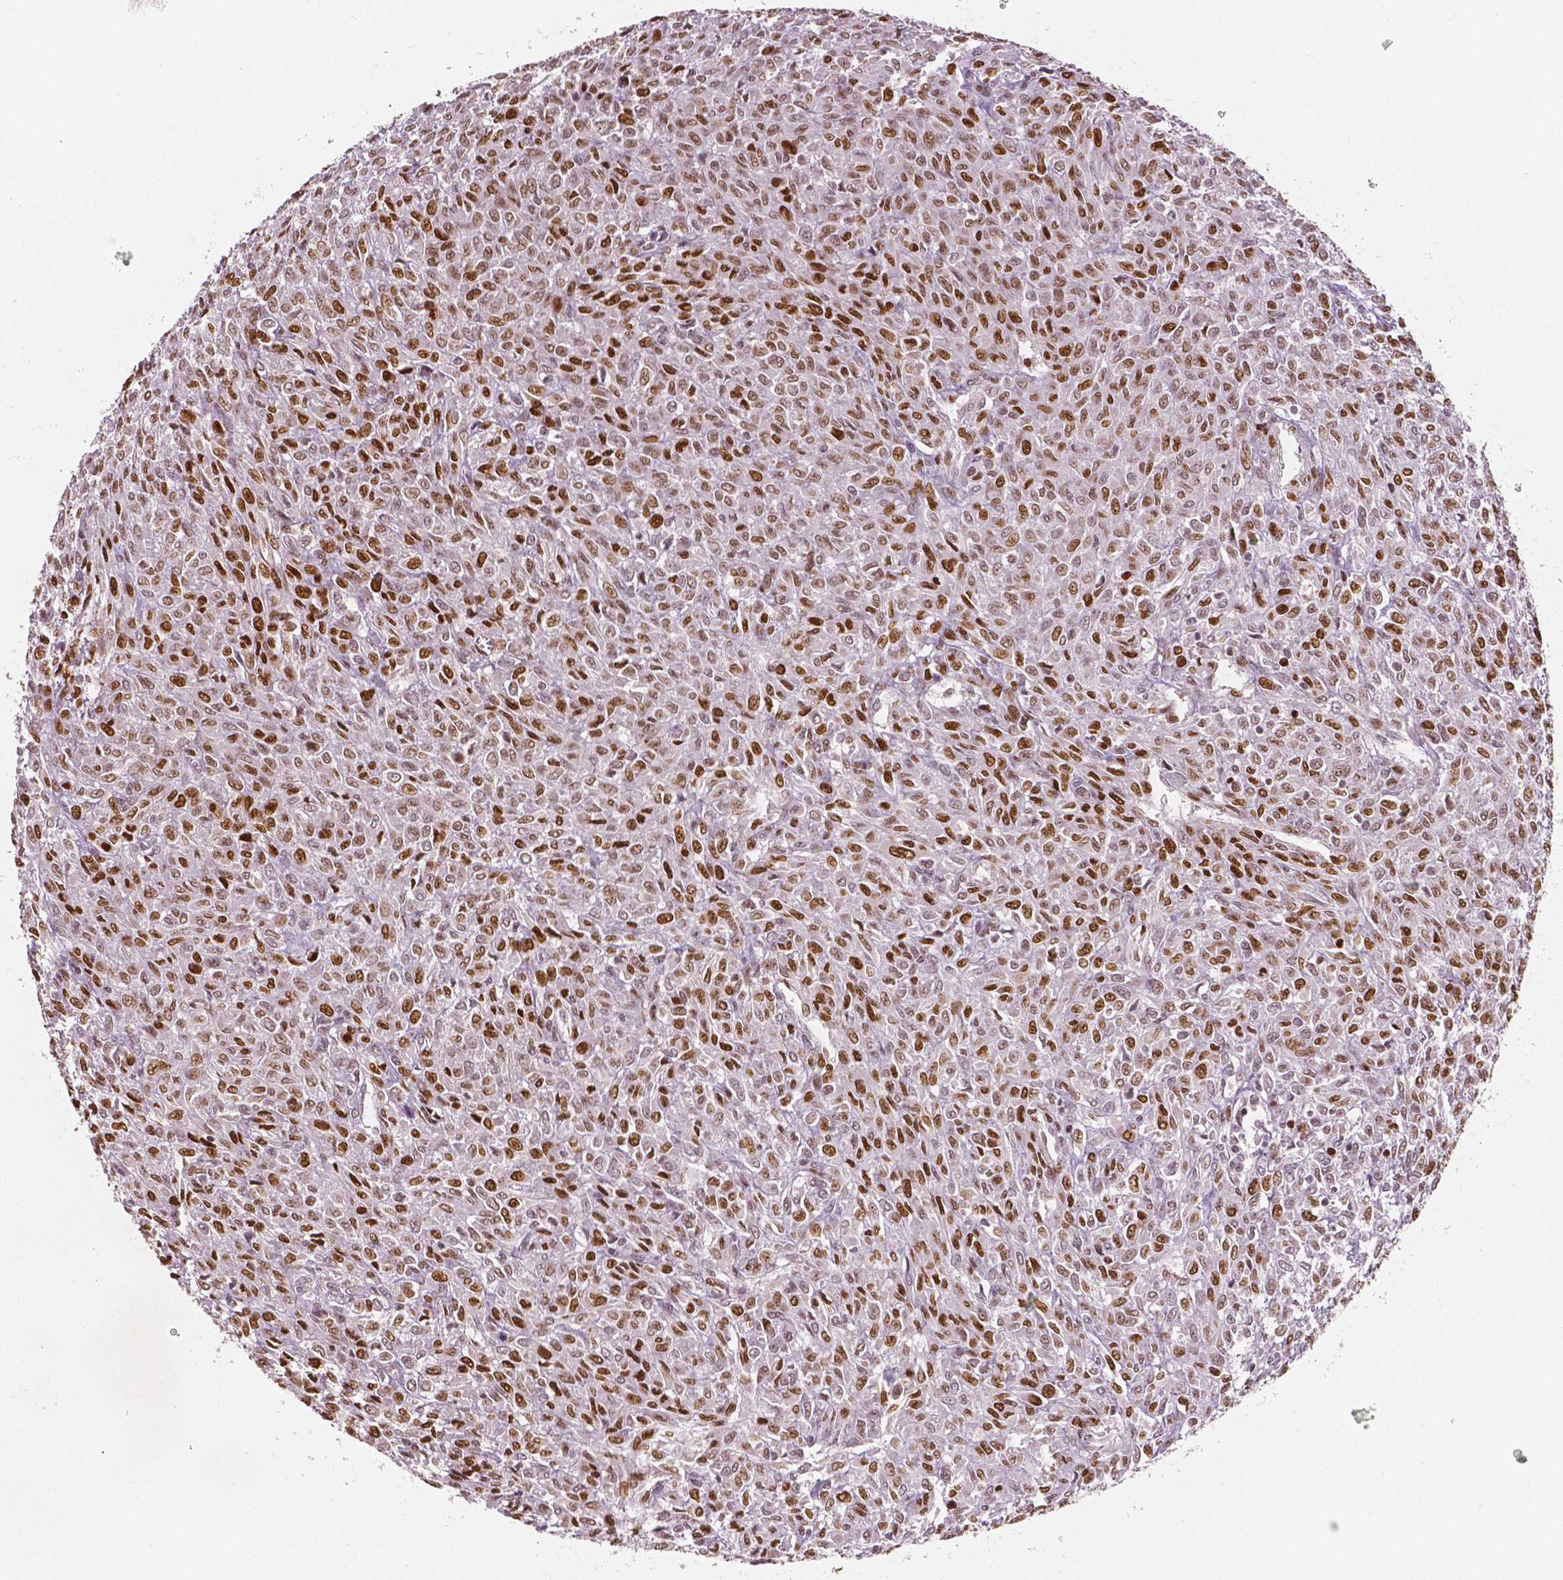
{"staining": {"intensity": "strong", "quantity": "25%-75%", "location": "nuclear"}, "tissue": "renal cancer", "cell_type": "Tumor cells", "image_type": "cancer", "snomed": [{"axis": "morphology", "description": "Adenocarcinoma, NOS"}, {"axis": "topography", "description": "Kidney"}], "caption": "Tumor cells exhibit strong nuclear expression in about 25%-75% of cells in renal cancer (adenocarcinoma).", "gene": "NSD2", "patient": {"sex": "male", "age": 58}}